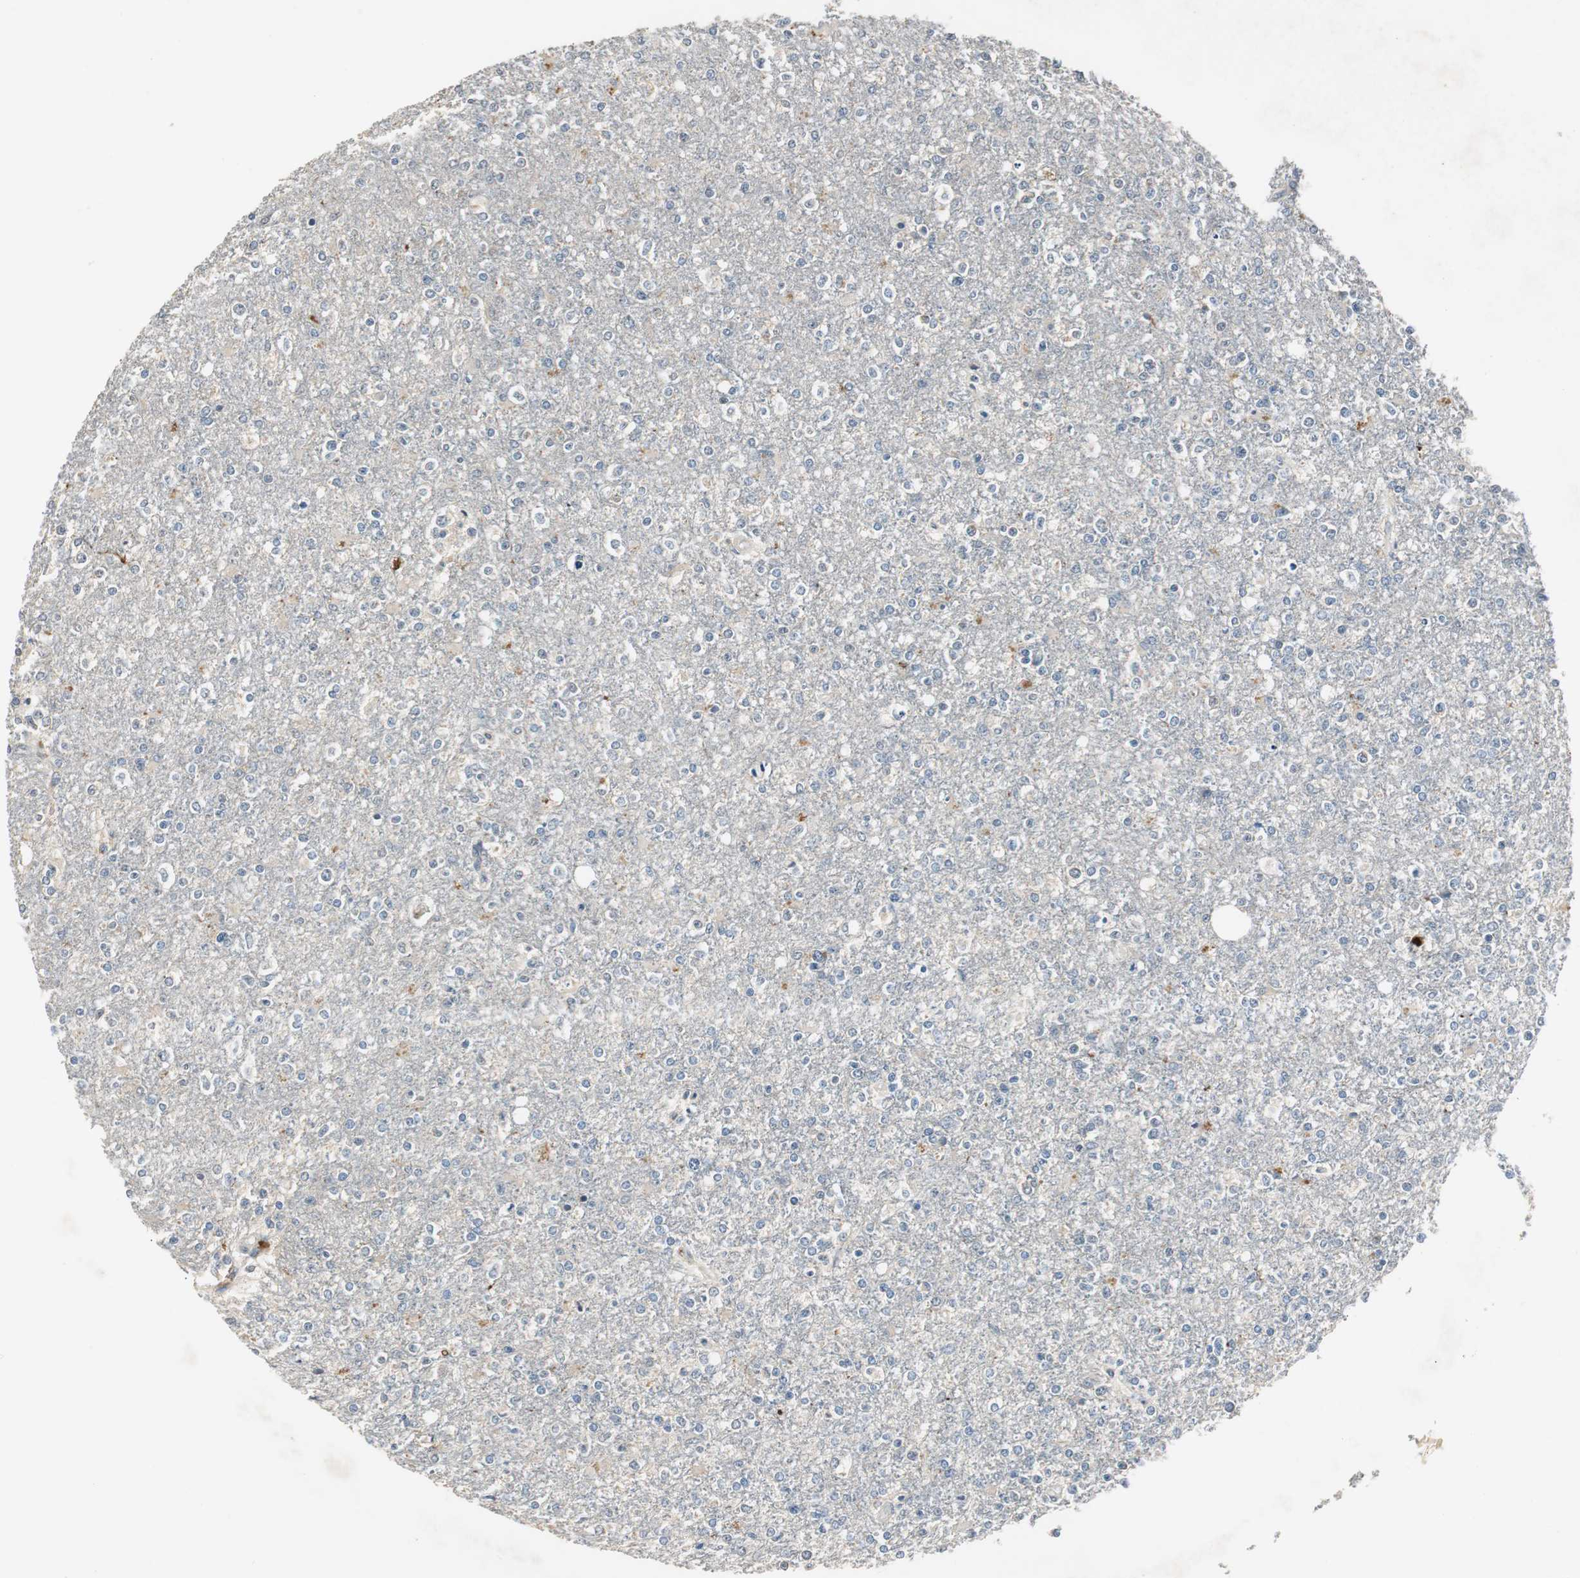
{"staining": {"intensity": "negative", "quantity": "none", "location": "none"}, "tissue": "glioma", "cell_type": "Tumor cells", "image_type": "cancer", "snomed": [{"axis": "morphology", "description": "Glioma, malignant, High grade"}, {"axis": "topography", "description": "Cerebral cortex"}], "caption": "Protein analysis of malignant glioma (high-grade) reveals no significant expression in tumor cells. The staining is performed using DAB (3,3'-diaminobenzidine) brown chromogen with nuclei counter-stained in using hematoxylin.", "gene": "PTPRN2", "patient": {"sex": "male", "age": 76}}